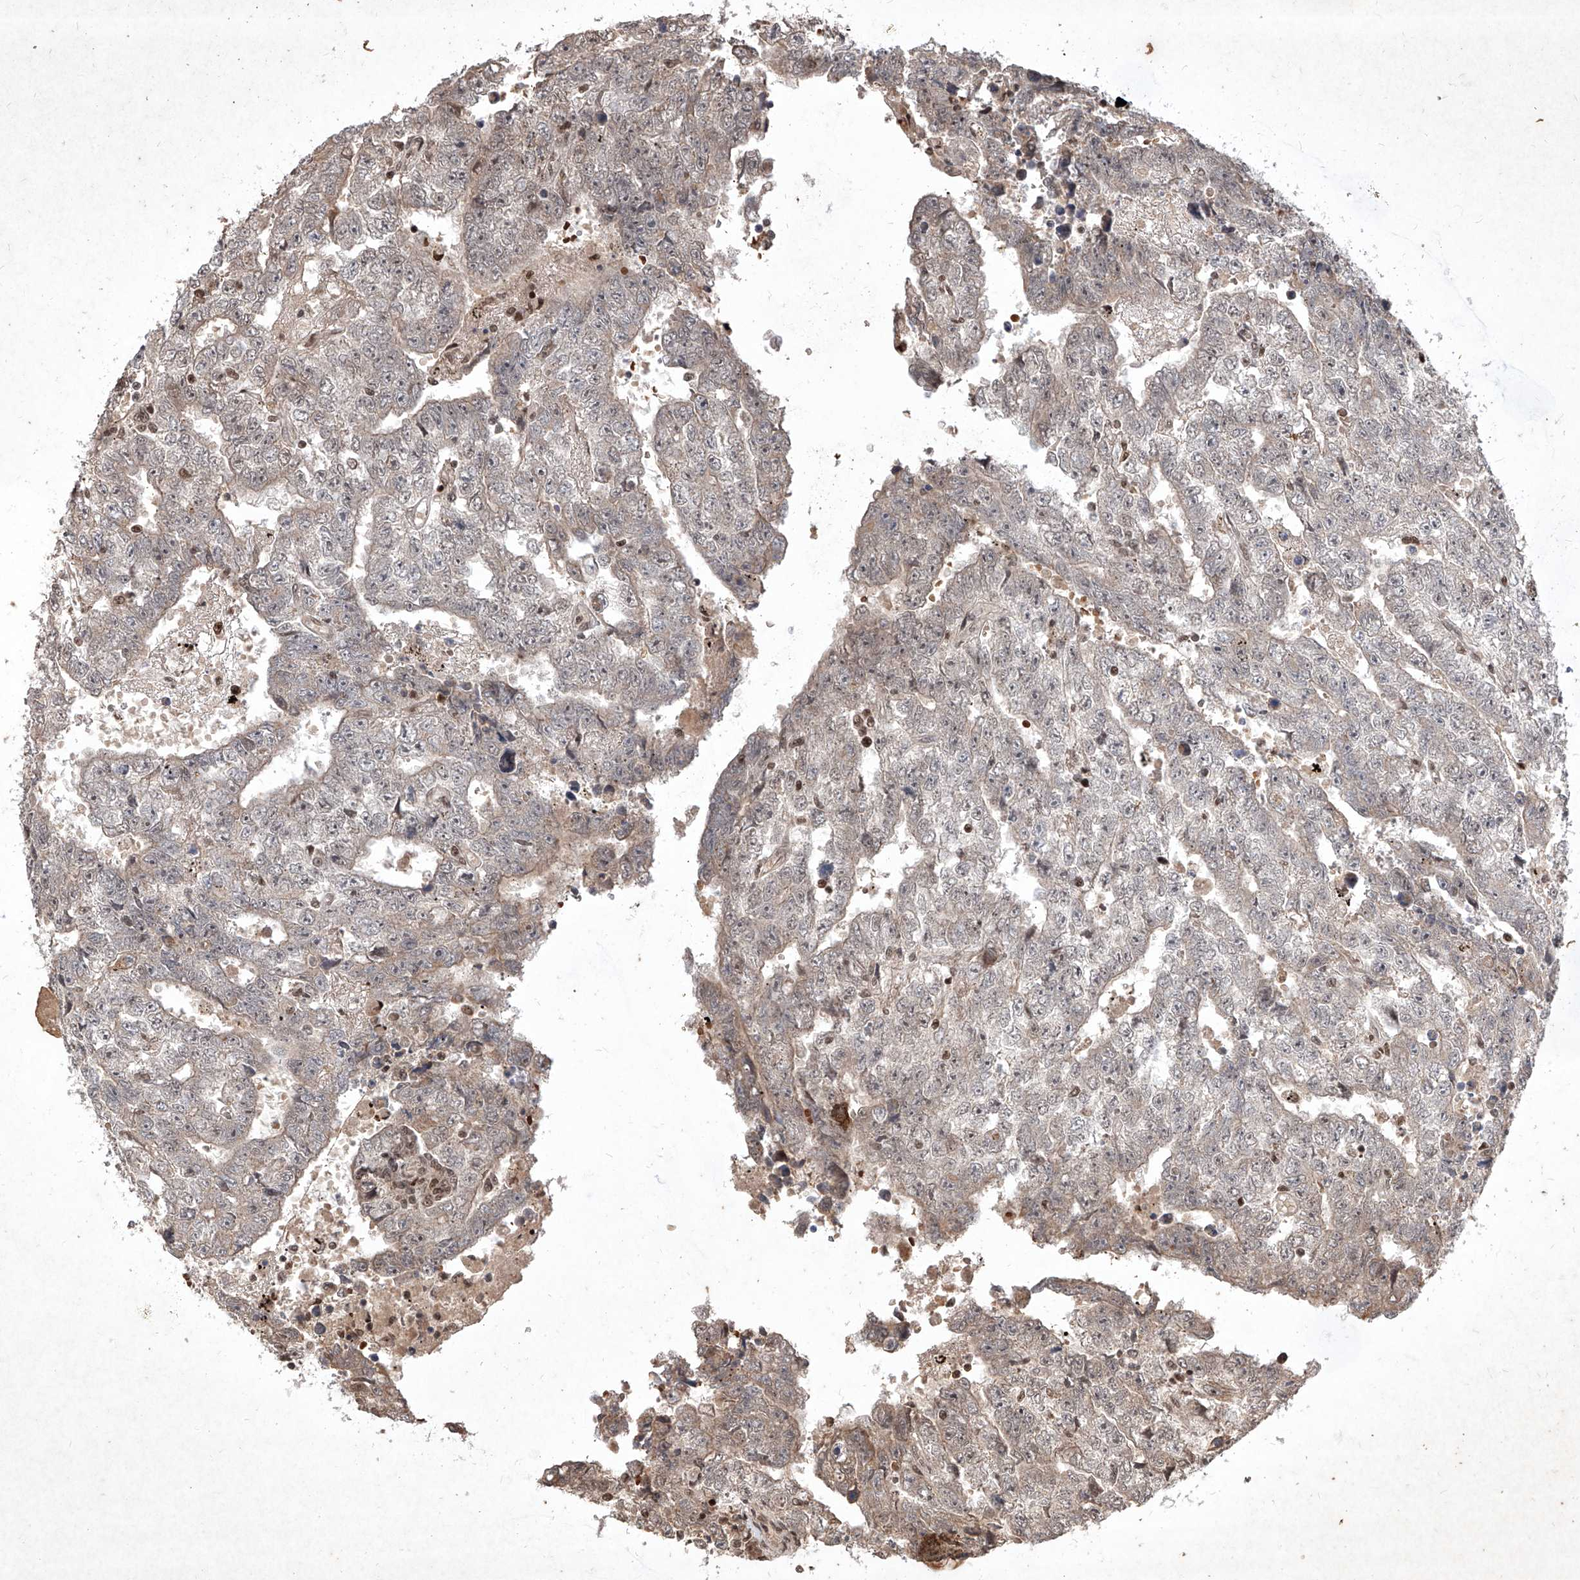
{"staining": {"intensity": "weak", "quantity": "<25%", "location": "cytoplasmic/membranous"}, "tissue": "testis cancer", "cell_type": "Tumor cells", "image_type": "cancer", "snomed": [{"axis": "morphology", "description": "Carcinoma, Embryonal, NOS"}, {"axis": "topography", "description": "Testis"}], "caption": "Histopathology image shows no protein expression in tumor cells of embryonal carcinoma (testis) tissue.", "gene": "IRF2", "patient": {"sex": "male", "age": 25}}